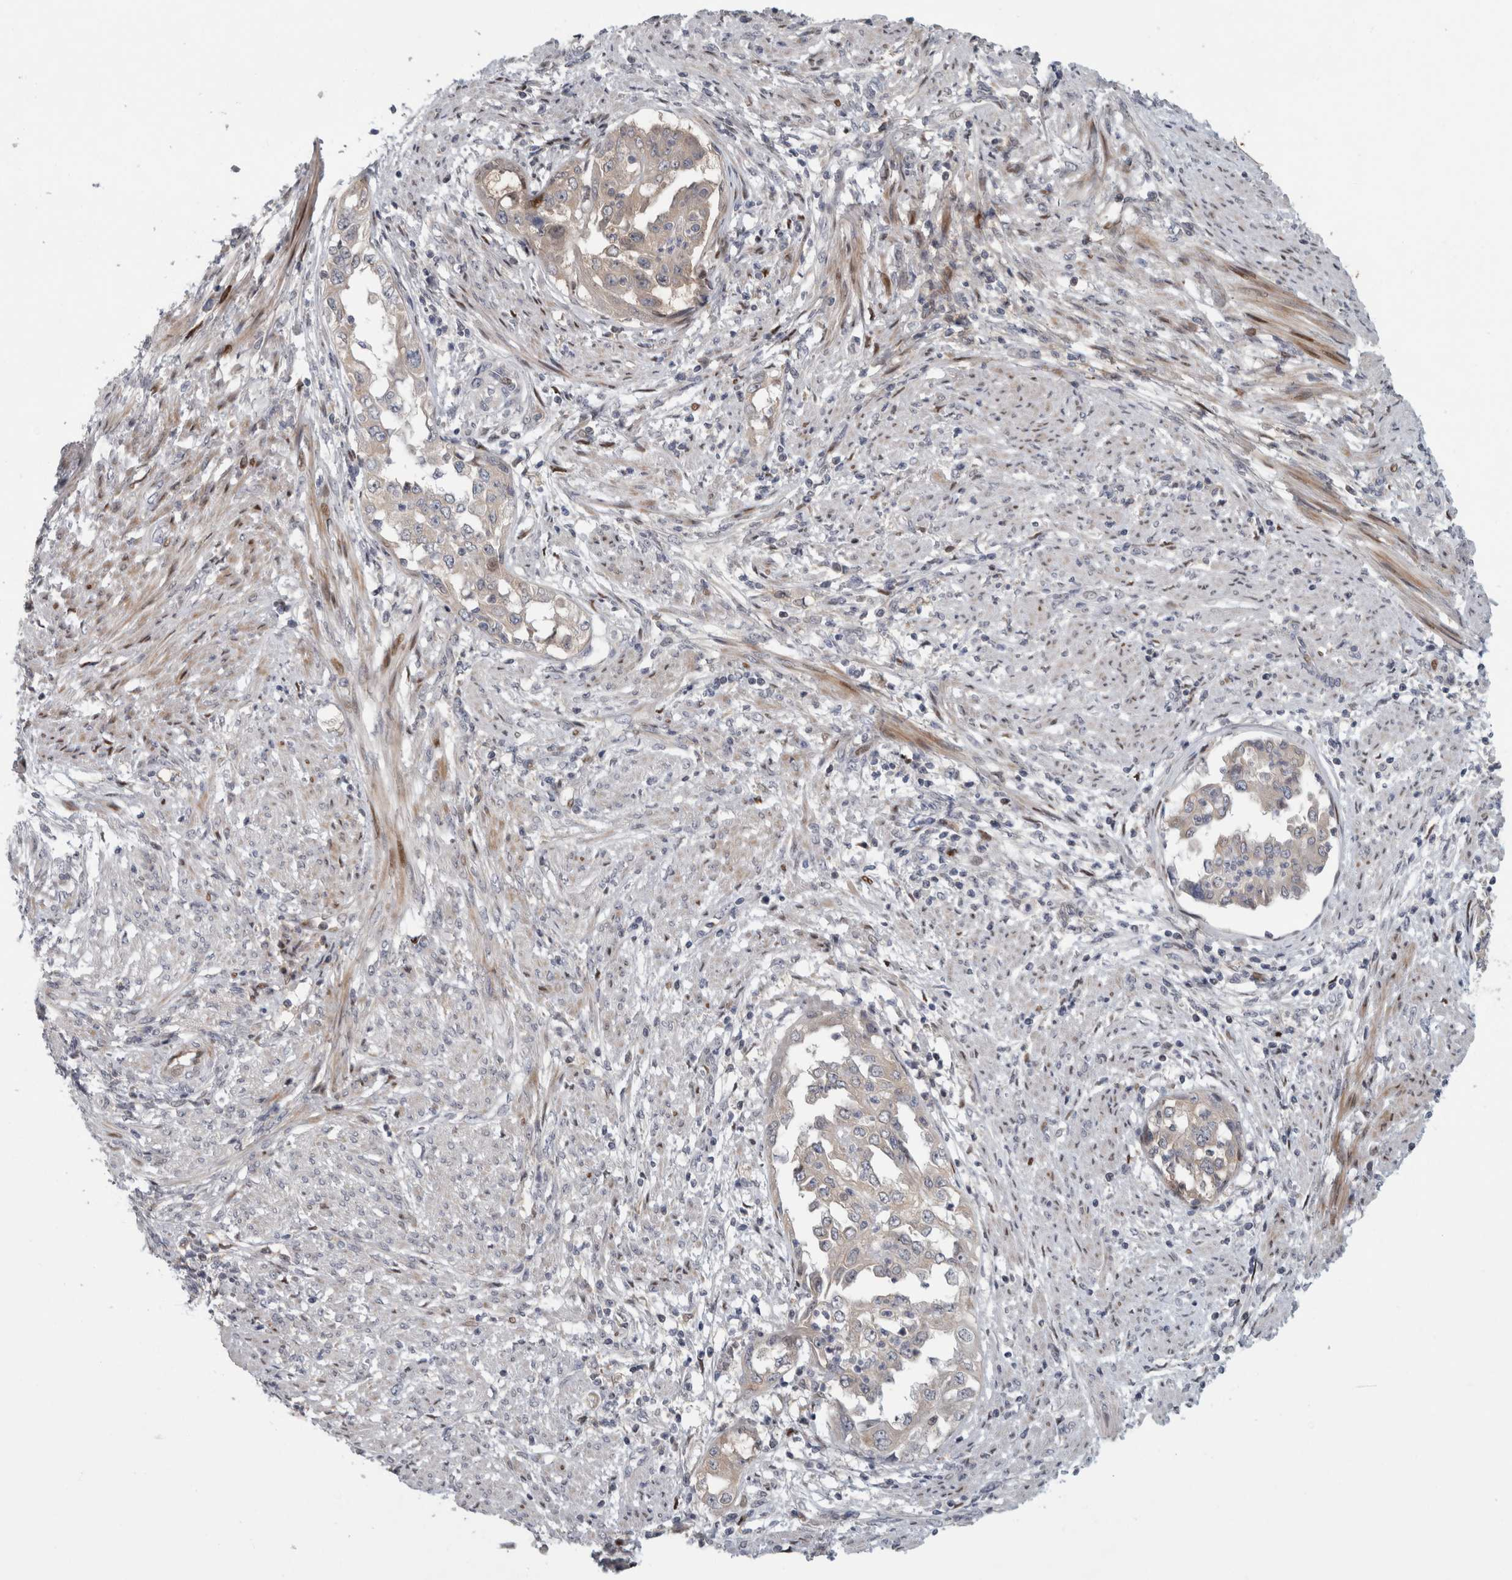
{"staining": {"intensity": "negative", "quantity": "none", "location": "none"}, "tissue": "endometrial cancer", "cell_type": "Tumor cells", "image_type": "cancer", "snomed": [{"axis": "morphology", "description": "Adenocarcinoma, NOS"}, {"axis": "topography", "description": "Endometrium"}], "caption": "An image of human endometrial adenocarcinoma is negative for staining in tumor cells. (DAB IHC with hematoxylin counter stain).", "gene": "RBM48", "patient": {"sex": "female", "age": 85}}